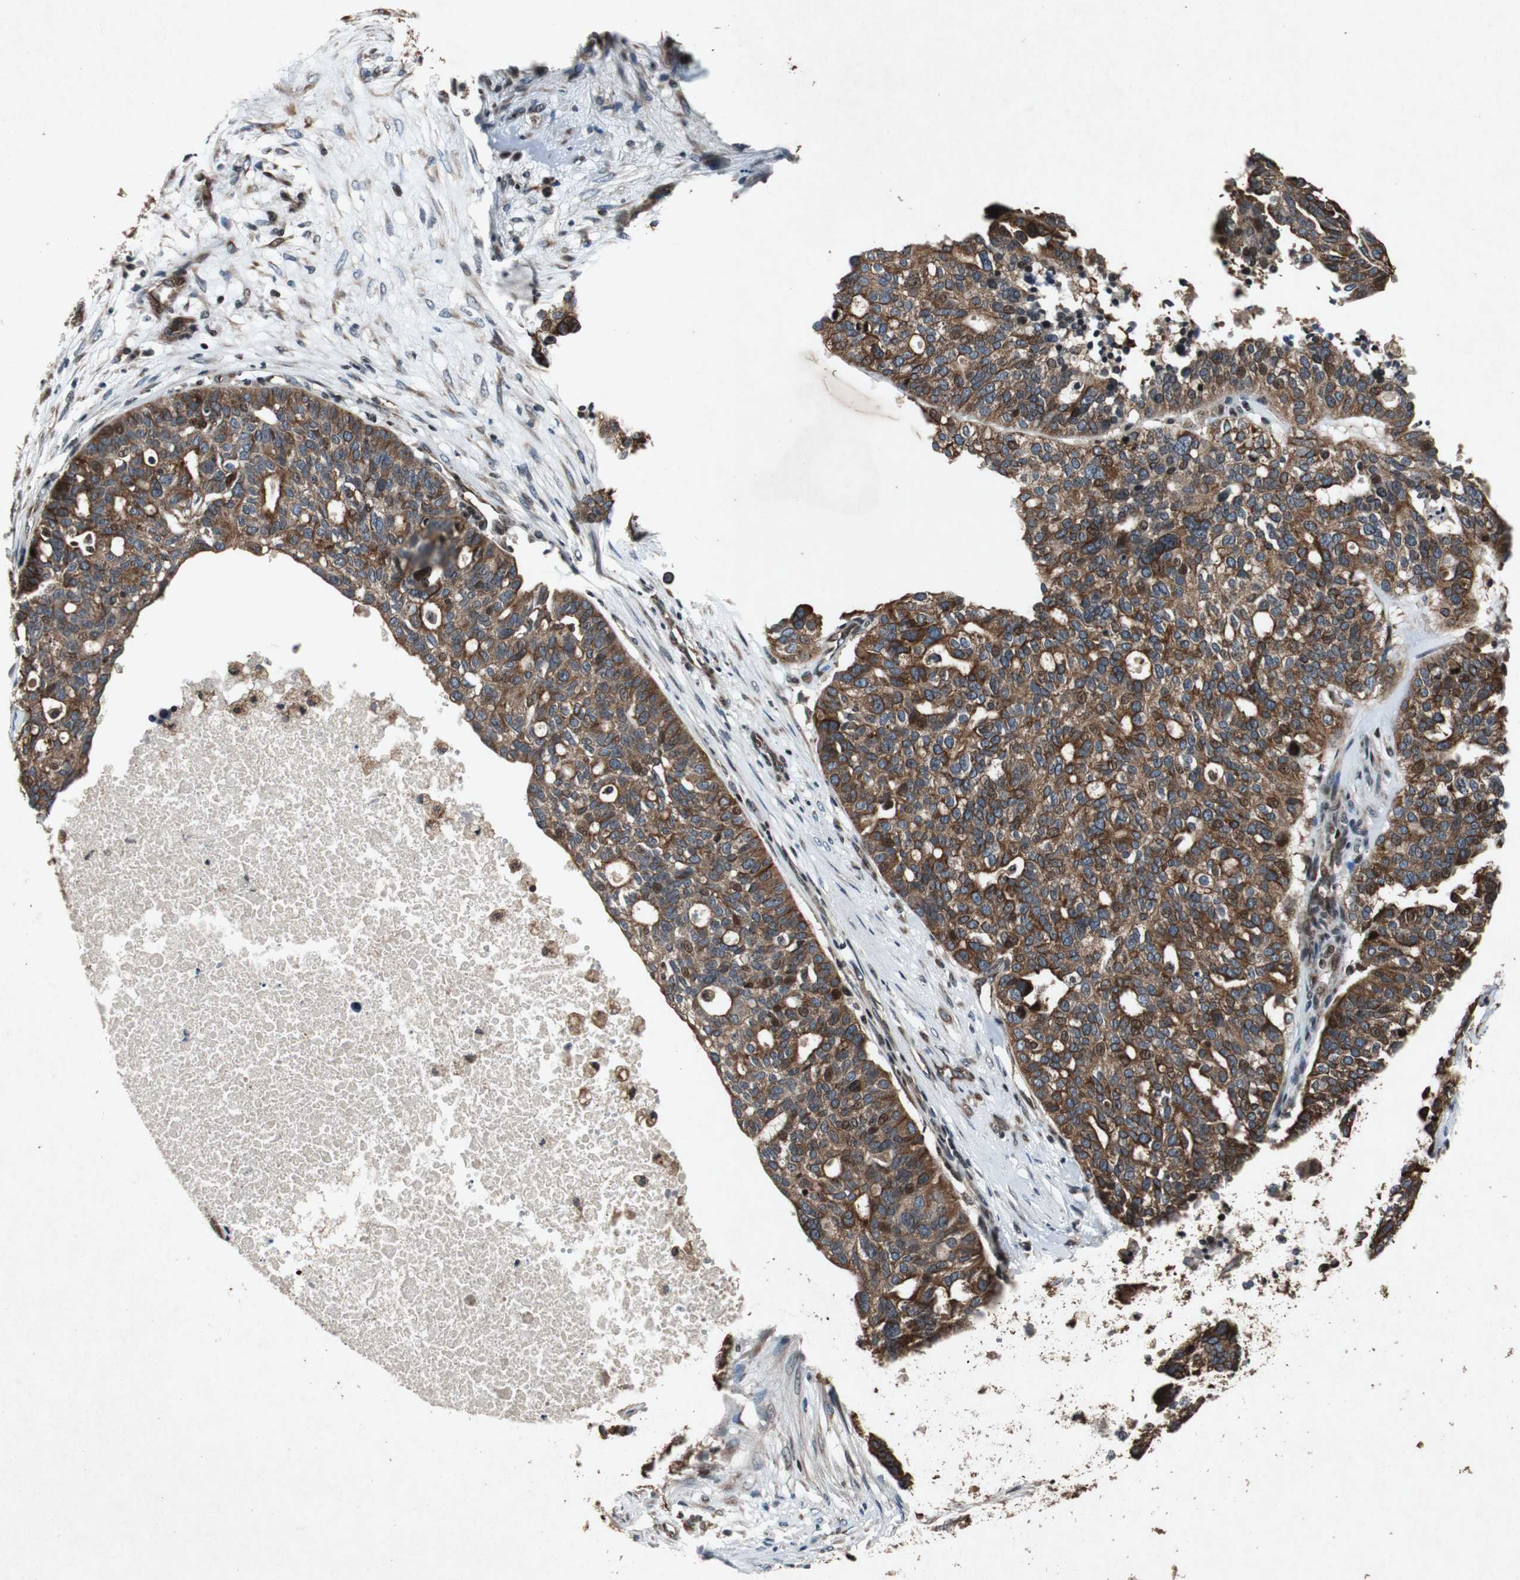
{"staining": {"intensity": "strong", "quantity": ">75%", "location": "cytoplasmic/membranous"}, "tissue": "ovarian cancer", "cell_type": "Tumor cells", "image_type": "cancer", "snomed": [{"axis": "morphology", "description": "Cystadenocarcinoma, serous, NOS"}, {"axis": "topography", "description": "Ovary"}], "caption": "Immunohistochemical staining of ovarian serous cystadenocarcinoma demonstrates high levels of strong cytoplasmic/membranous positivity in approximately >75% of tumor cells.", "gene": "TUBA4A", "patient": {"sex": "female", "age": 59}}